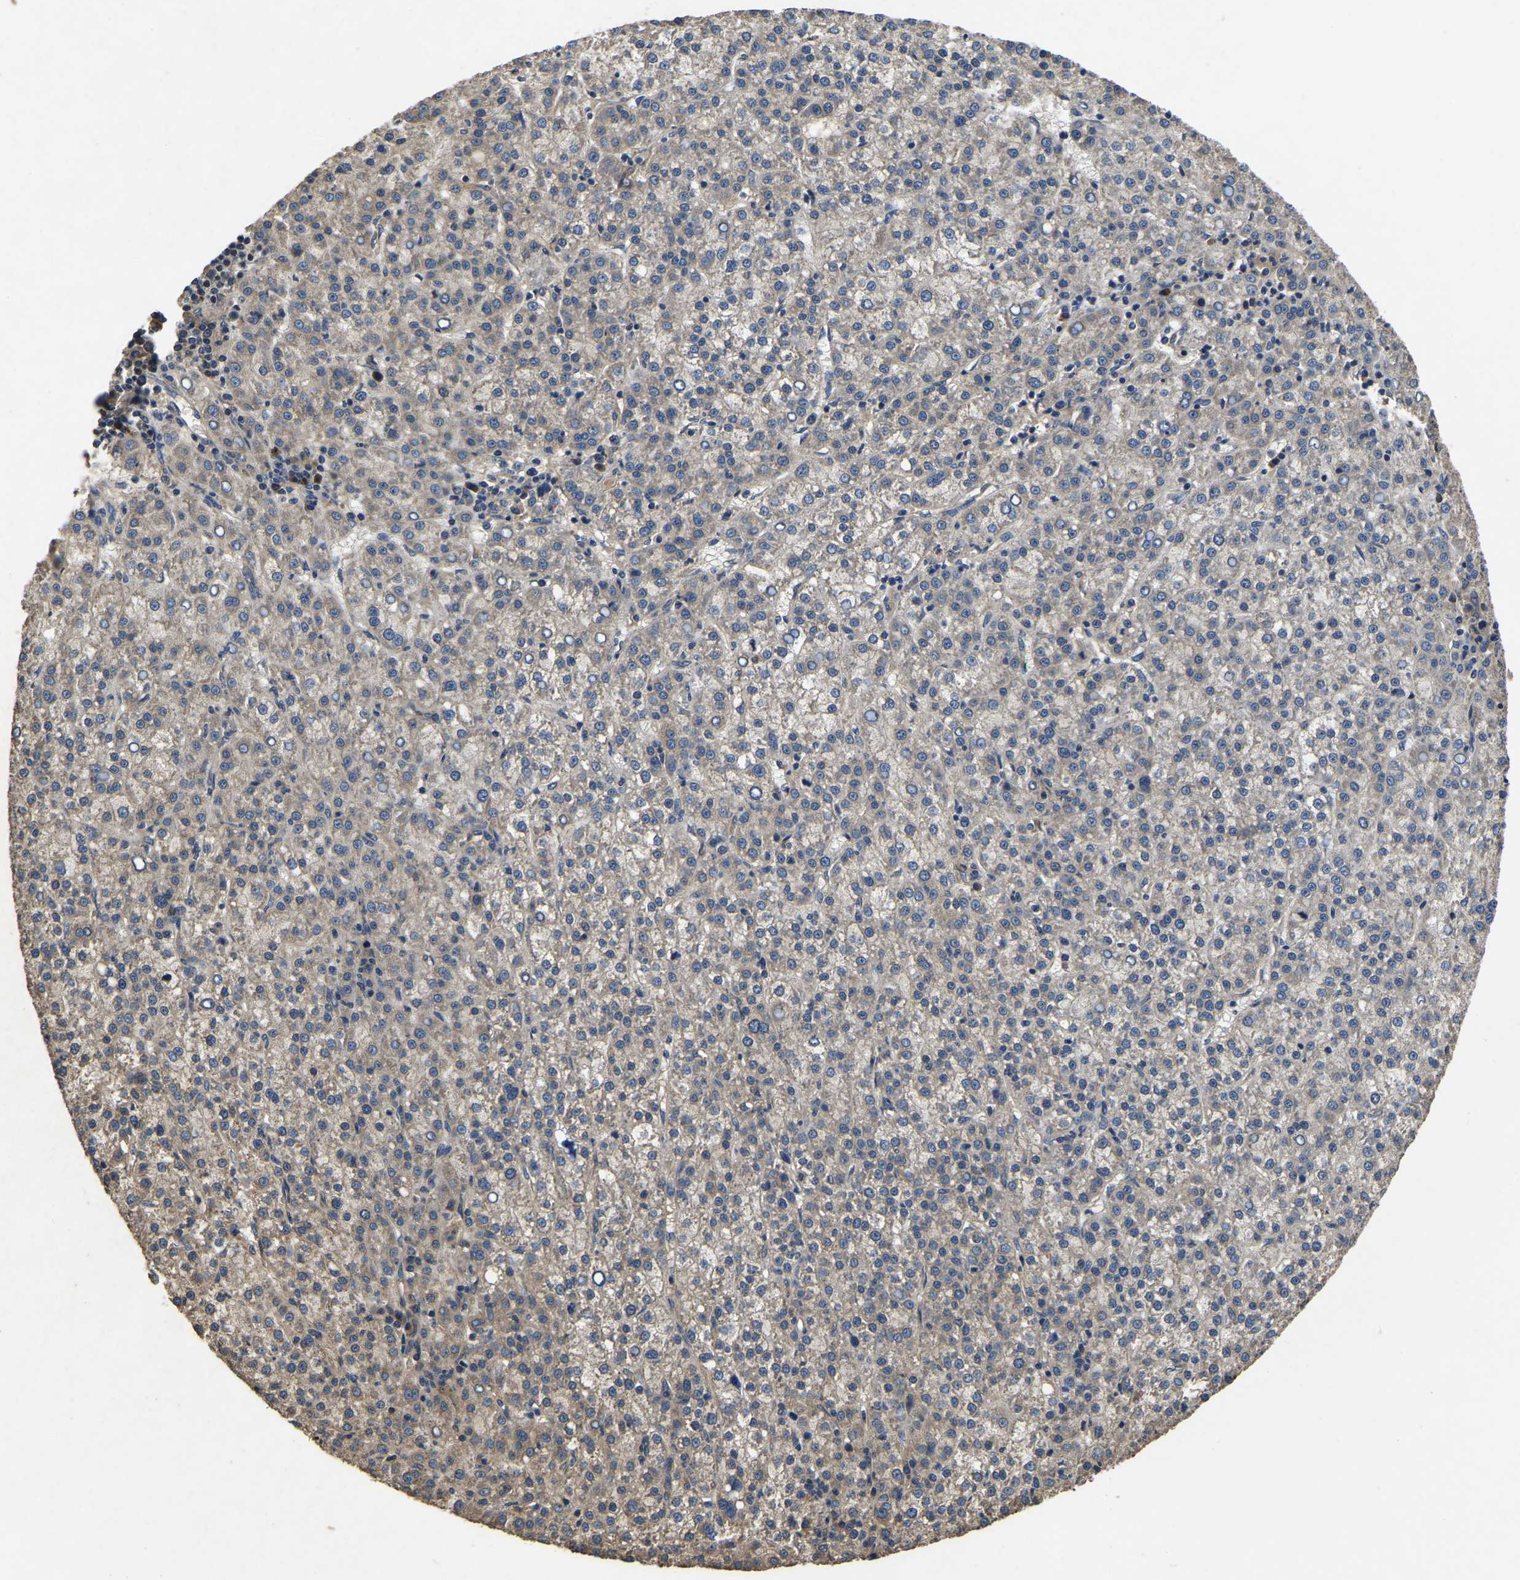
{"staining": {"intensity": "weak", "quantity": ">75%", "location": "cytoplasmic/membranous"}, "tissue": "liver cancer", "cell_type": "Tumor cells", "image_type": "cancer", "snomed": [{"axis": "morphology", "description": "Carcinoma, Hepatocellular, NOS"}, {"axis": "topography", "description": "Liver"}], "caption": "Immunohistochemical staining of liver cancer exhibits low levels of weak cytoplasmic/membranous expression in about >75% of tumor cells.", "gene": "CRYZL1", "patient": {"sex": "female", "age": 58}}